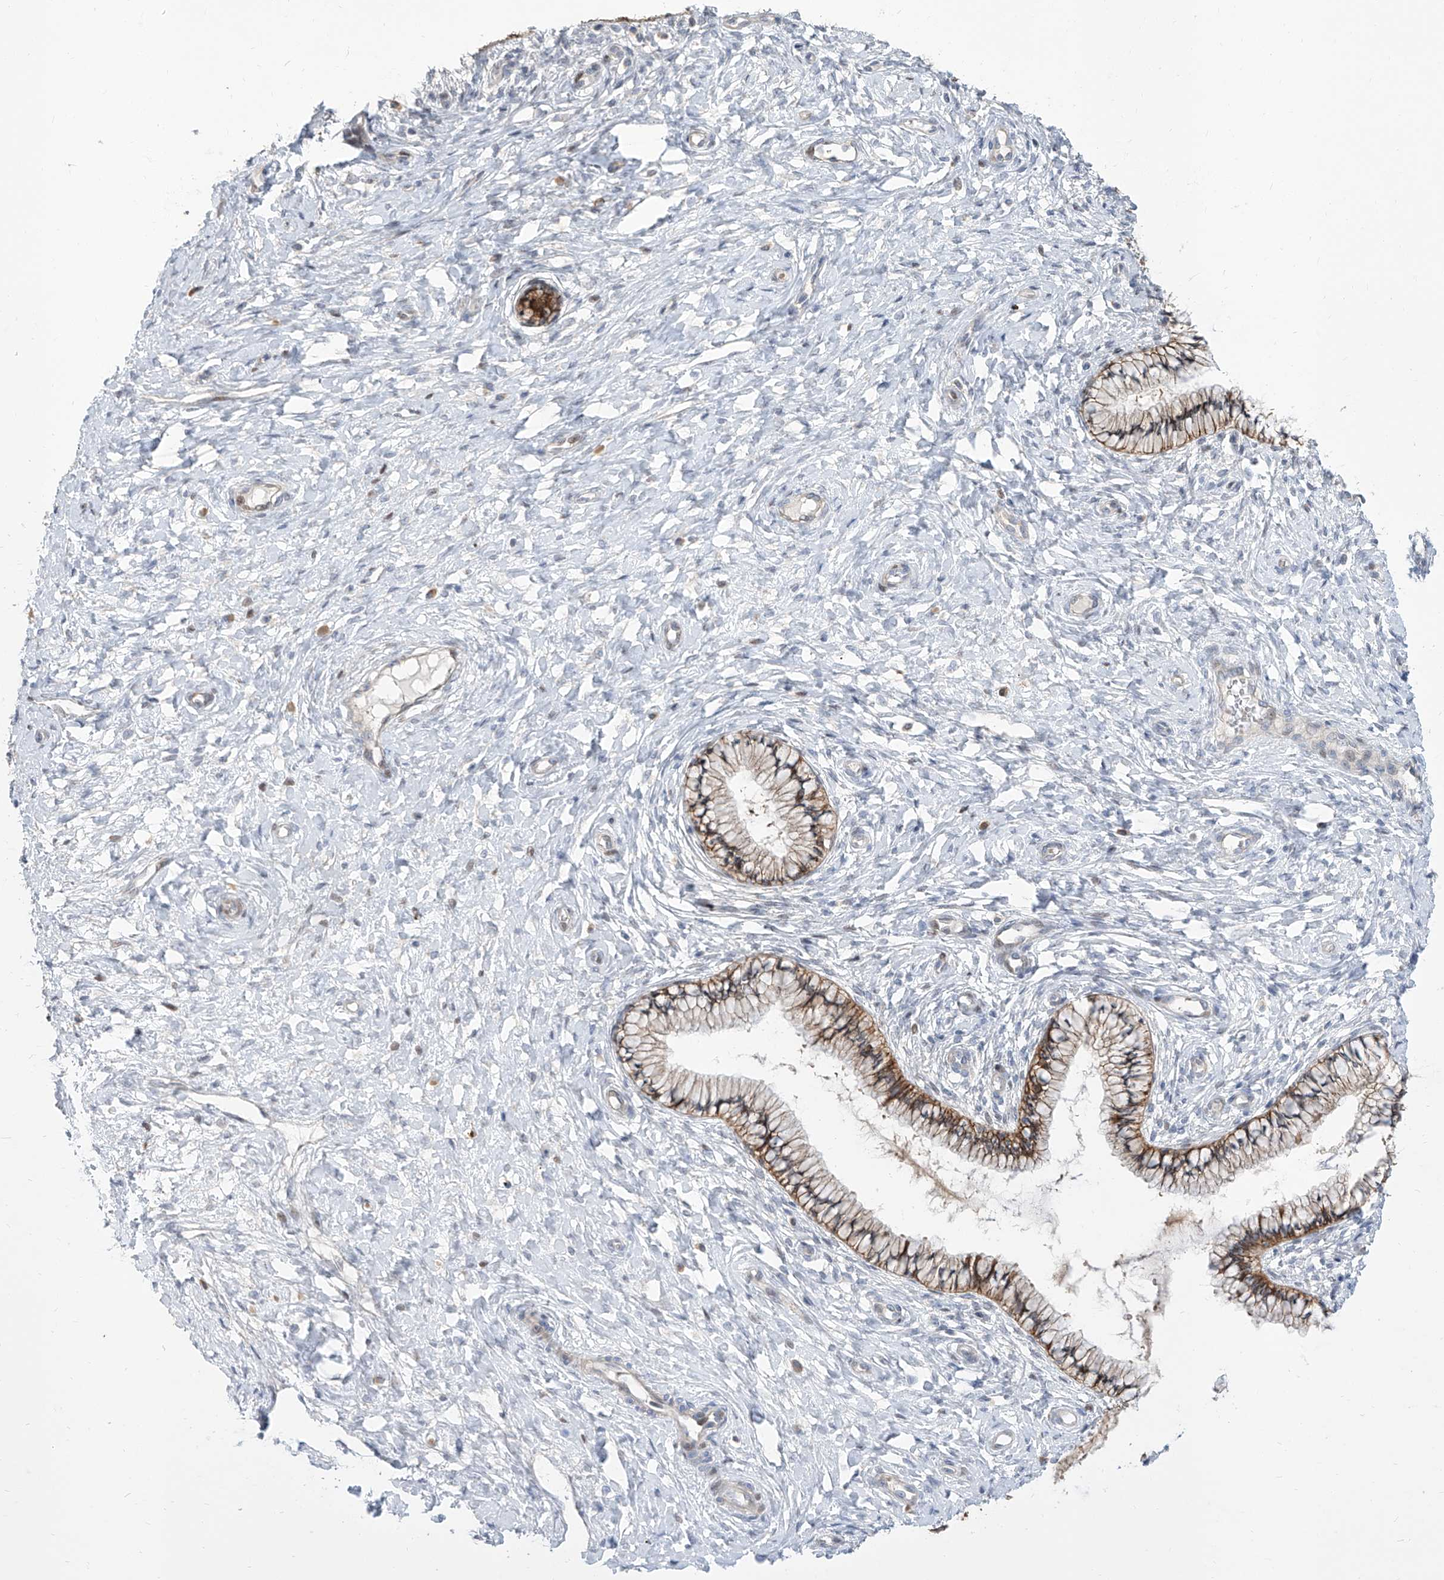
{"staining": {"intensity": "moderate", "quantity": ">75%", "location": "cytoplasmic/membranous"}, "tissue": "cervix", "cell_type": "Glandular cells", "image_type": "normal", "snomed": [{"axis": "morphology", "description": "Normal tissue, NOS"}, {"axis": "topography", "description": "Cervix"}], "caption": "This is a micrograph of IHC staining of unremarkable cervix, which shows moderate positivity in the cytoplasmic/membranous of glandular cells.", "gene": "LRRC1", "patient": {"sex": "female", "age": 36}}